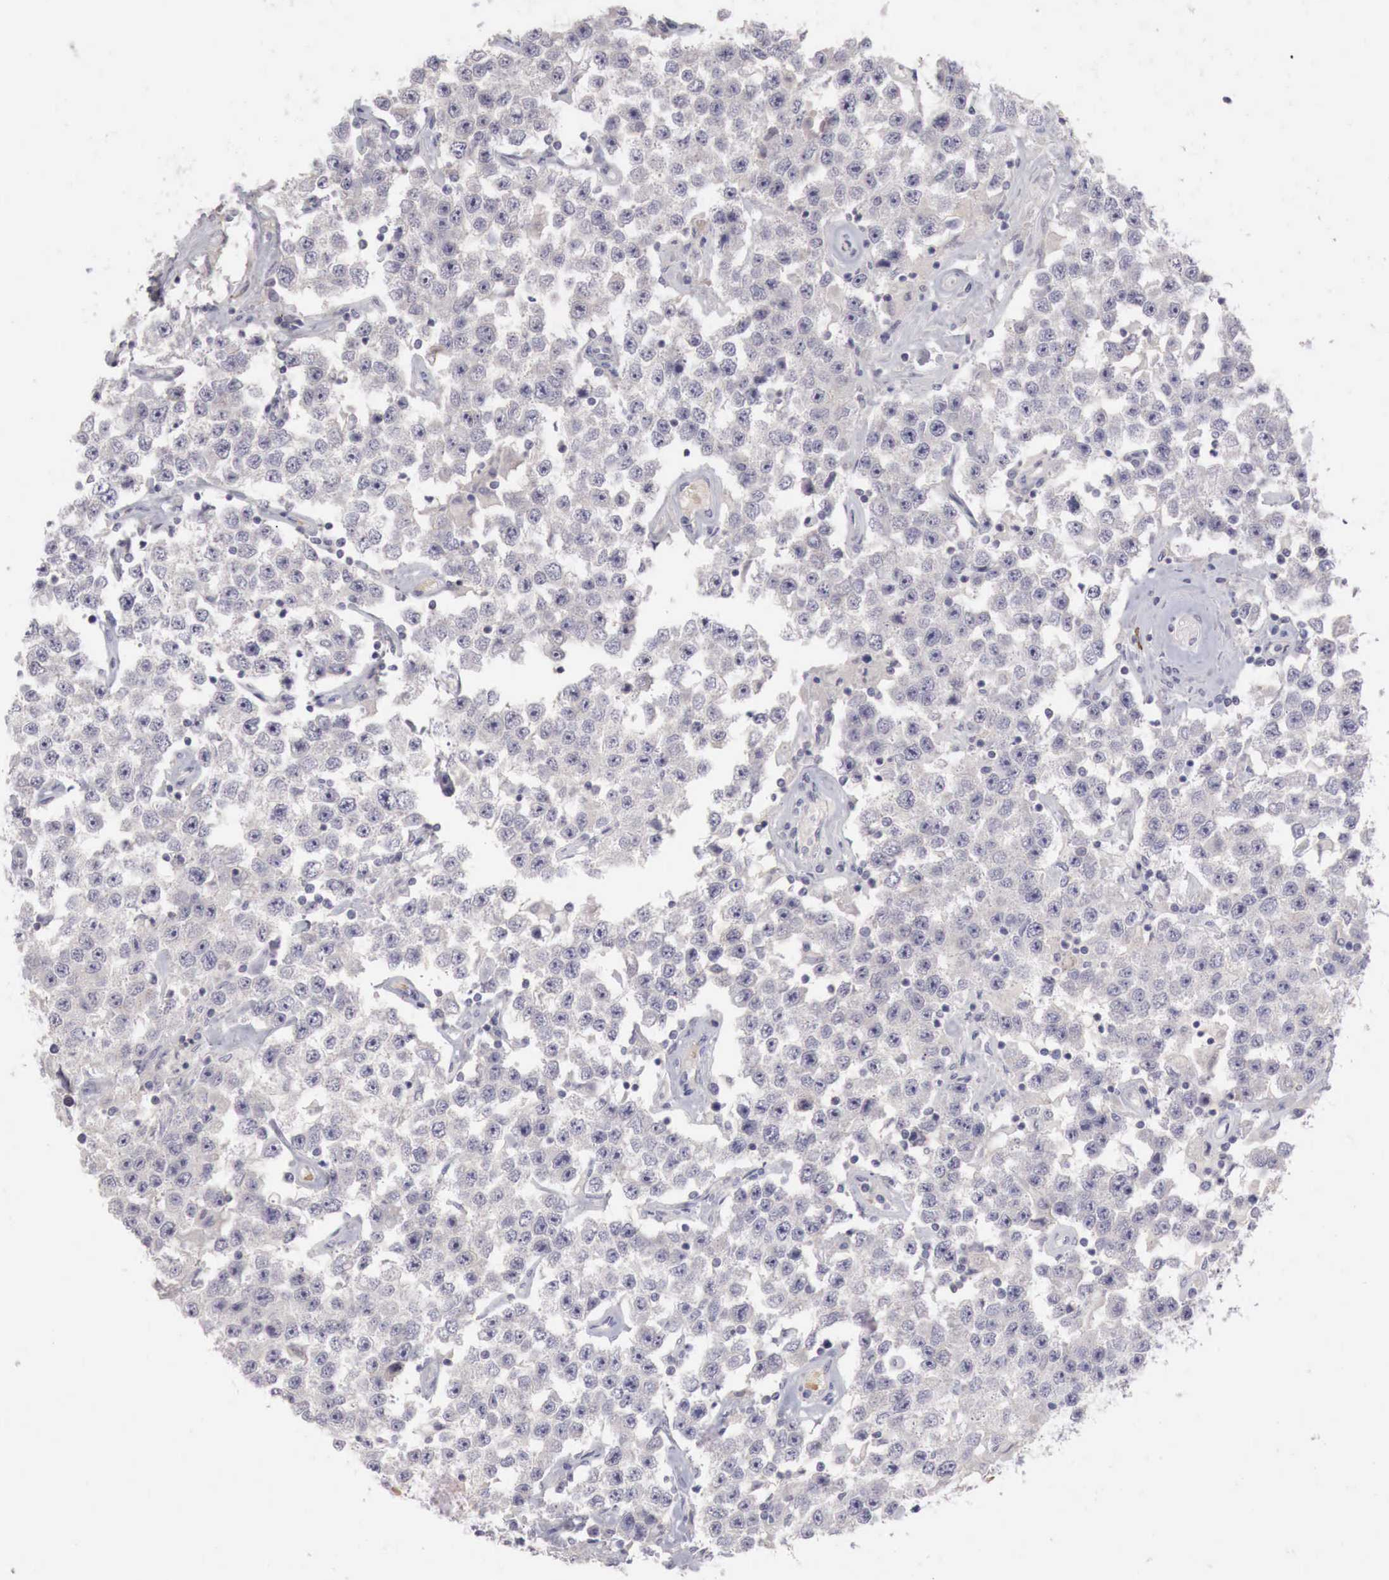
{"staining": {"intensity": "negative", "quantity": "none", "location": "none"}, "tissue": "testis cancer", "cell_type": "Tumor cells", "image_type": "cancer", "snomed": [{"axis": "morphology", "description": "Seminoma, NOS"}, {"axis": "topography", "description": "Testis"}], "caption": "The immunohistochemistry photomicrograph has no significant positivity in tumor cells of seminoma (testis) tissue.", "gene": "GATA1", "patient": {"sex": "male", "age": 52}}